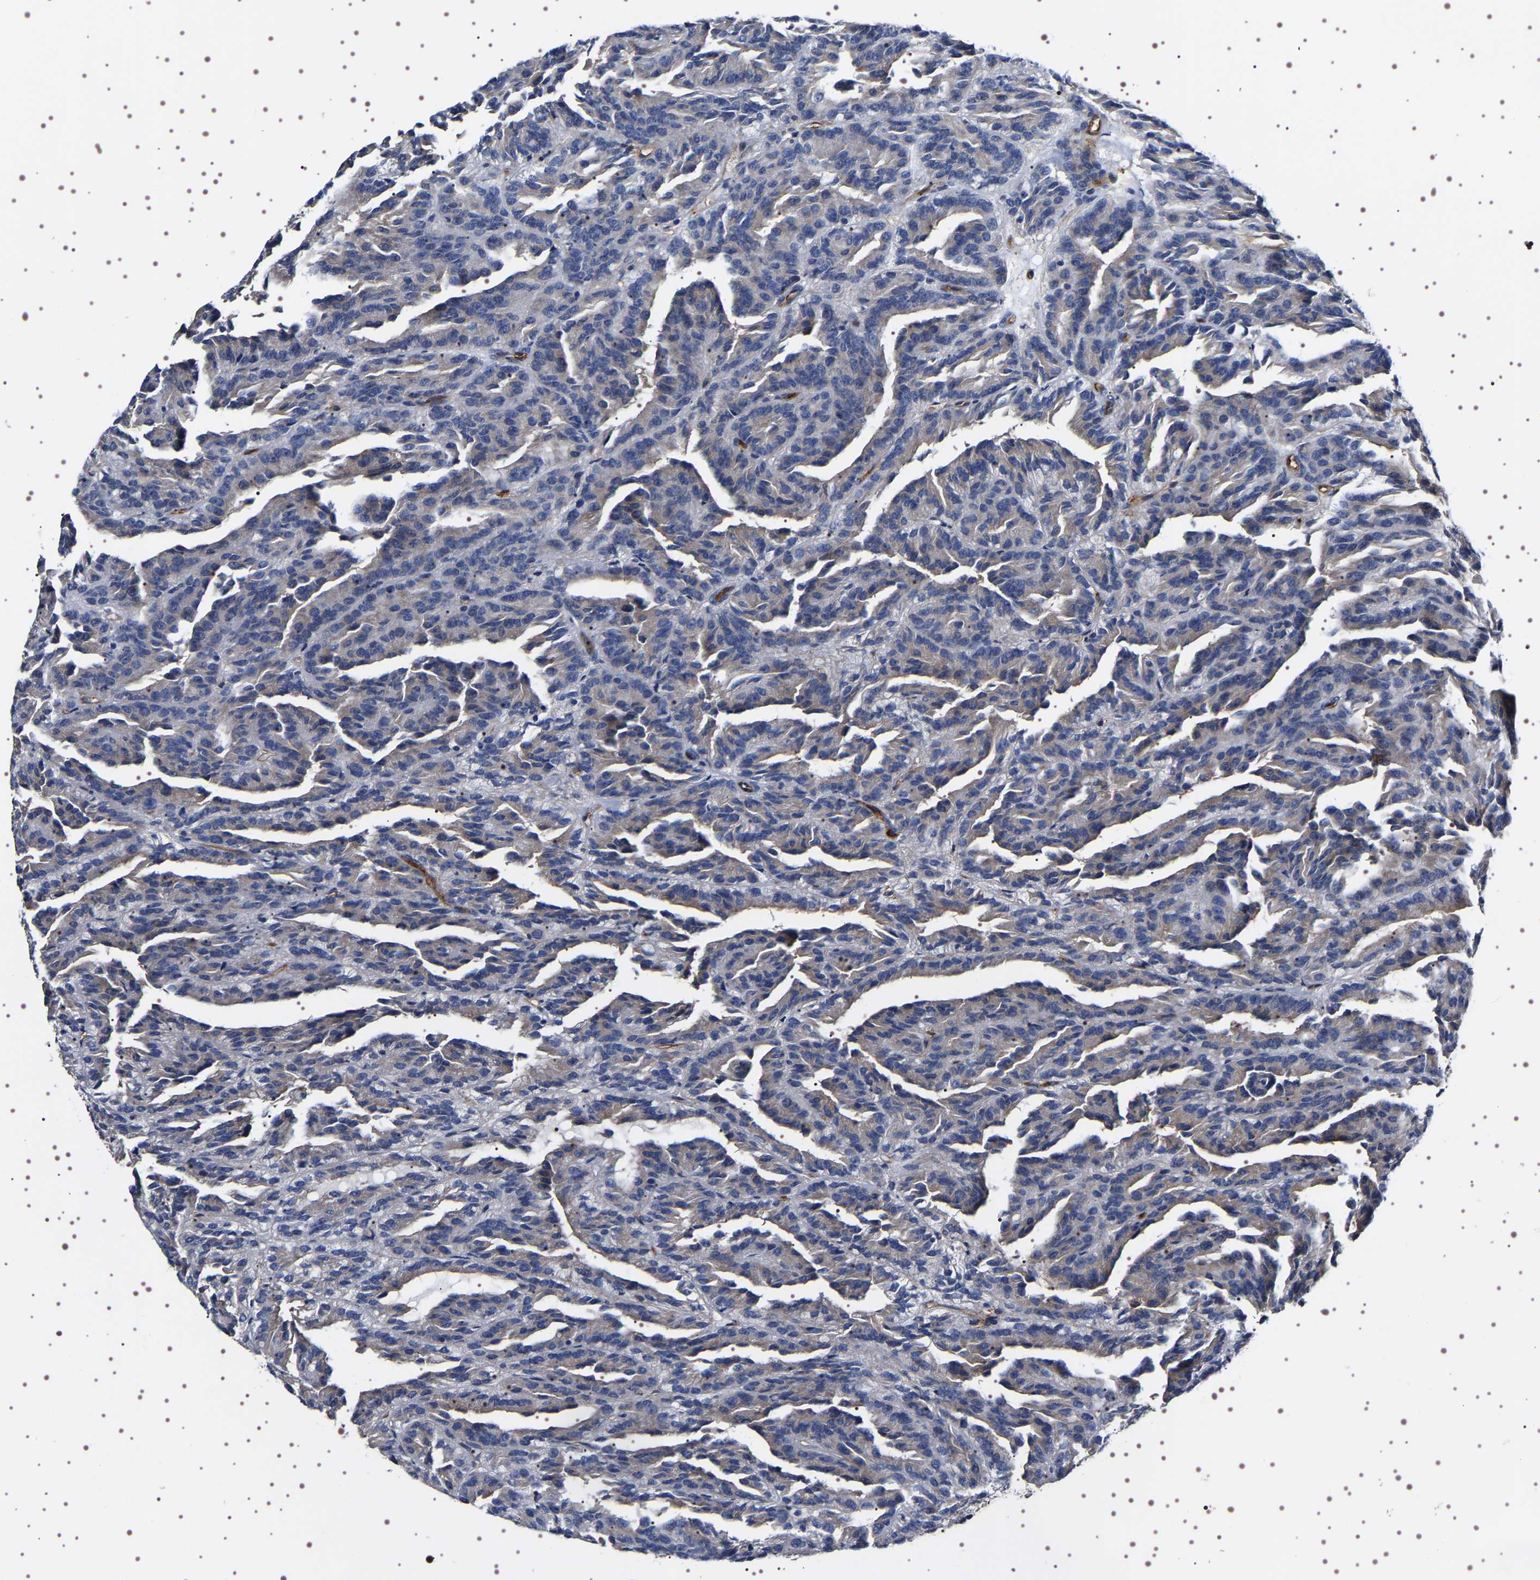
{"staining": {"intensity": "weak", "quantity": "<25%", "location": "cytoplasmic/membranous"}, "tissue": "renal cancer", "cell_type": "Tumor cells", "image_type": "cancer", "snomed": [{"axis": "morphology", "description": "Adenocarcinoma, NOS"}, {"axis": "topography", "description": "Kidney"}], "caption": "Micrograph shows no protein staining in tumor cells of adenocarcinoma (renal) tissue.", "gene": "ALPL", "patient": {"sex": "male", "age": 46}}